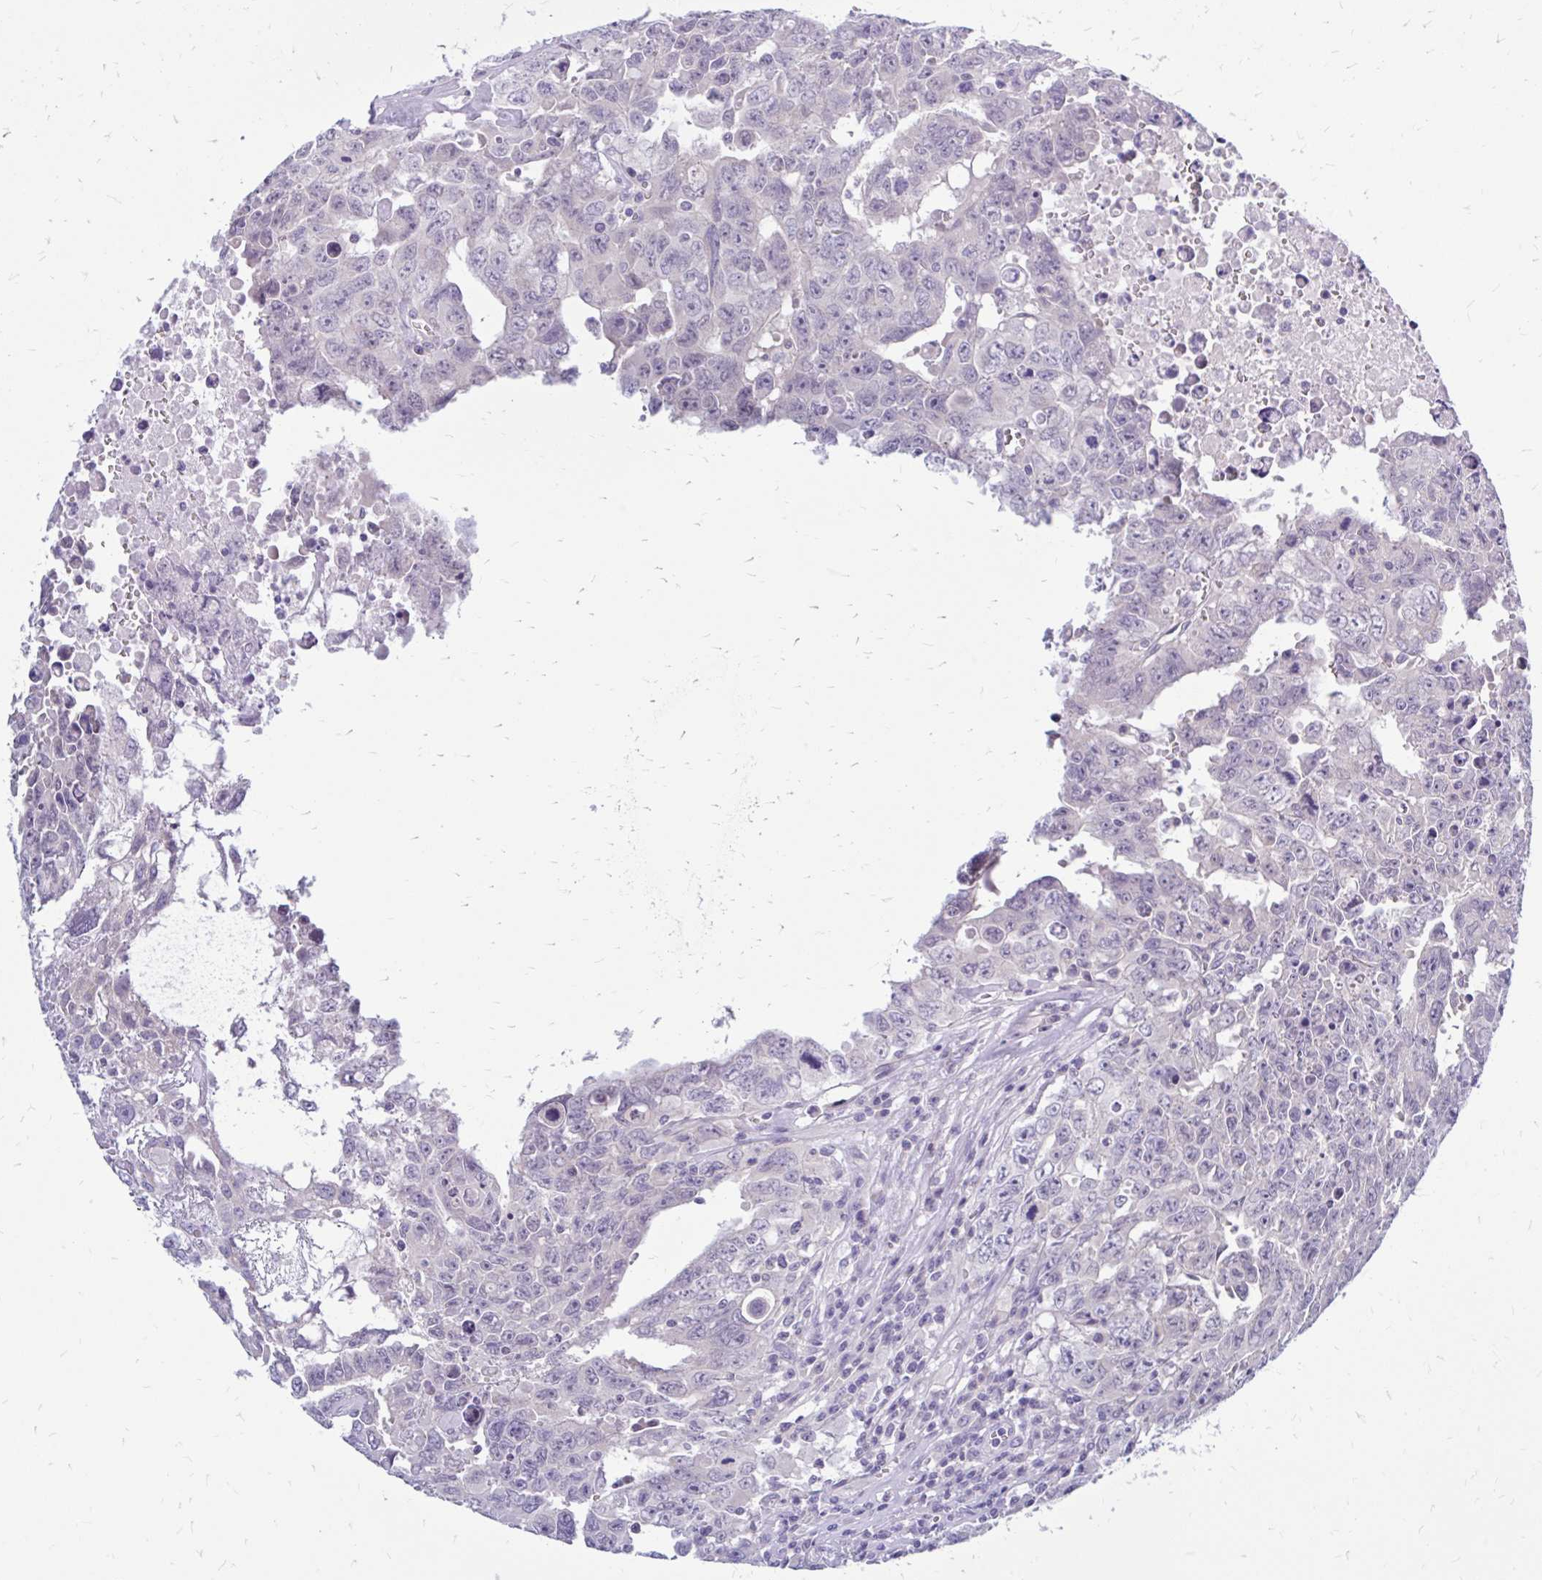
{"staining": {"intensity": "negative", "quantity": "none", "location": "none"}, "tissue": "testis cancer", "cell_type": "Tumor cells", "image_type": "cancer", "snomed": [{"axis": "morphology", "description": "Carcinoma, Embryonal, NOS"}, {"axis": "topography", "description": "Testis"}], "caption": "There is no significant positivity in tumor cells of embryonal carcinoma (testis).", "gene": "MAP1LC3A", "patient": {"sex": "male", "age": 24}}